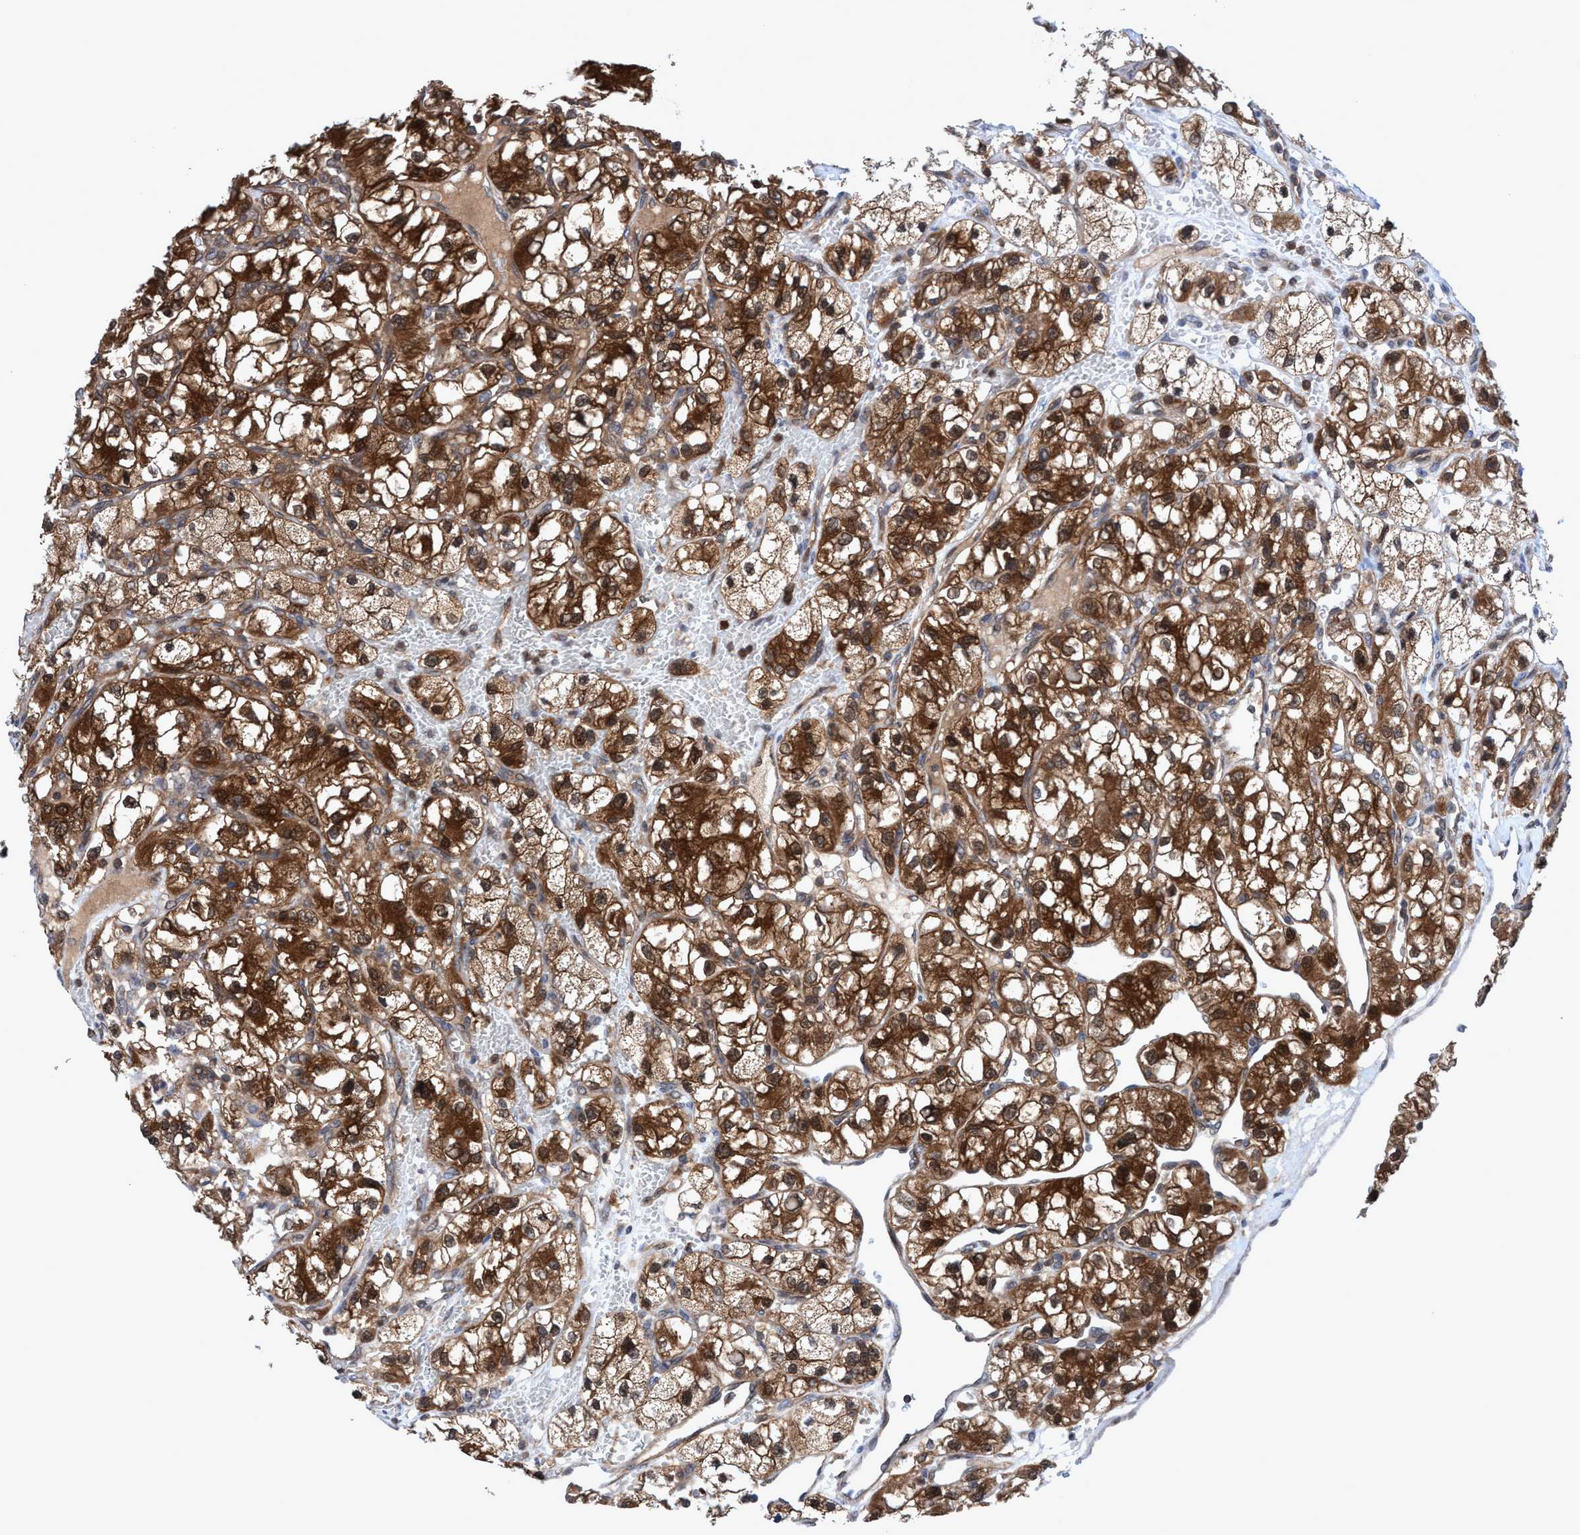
{"staining": {"intensity": "strong", "quantity": ">75%", "location": "cytoplasmic/membranous"}, "tissue": "renal cancer", "cell_type": "Tumor cells", "image_type": "cancer", "snomed": [{"axis": "morphology", "description": "Adenocarcinoma, NOS"}, {"axis": "topography", "description": "Kidney"}], "caption": "Protein expression analysis of adenocarcinoma (renal) displays strong cytoplasmic/membranous expression in about >75% of tumor cells.", "gene": "GLOD4", "patient": {"sex": "female", "age": 57}}